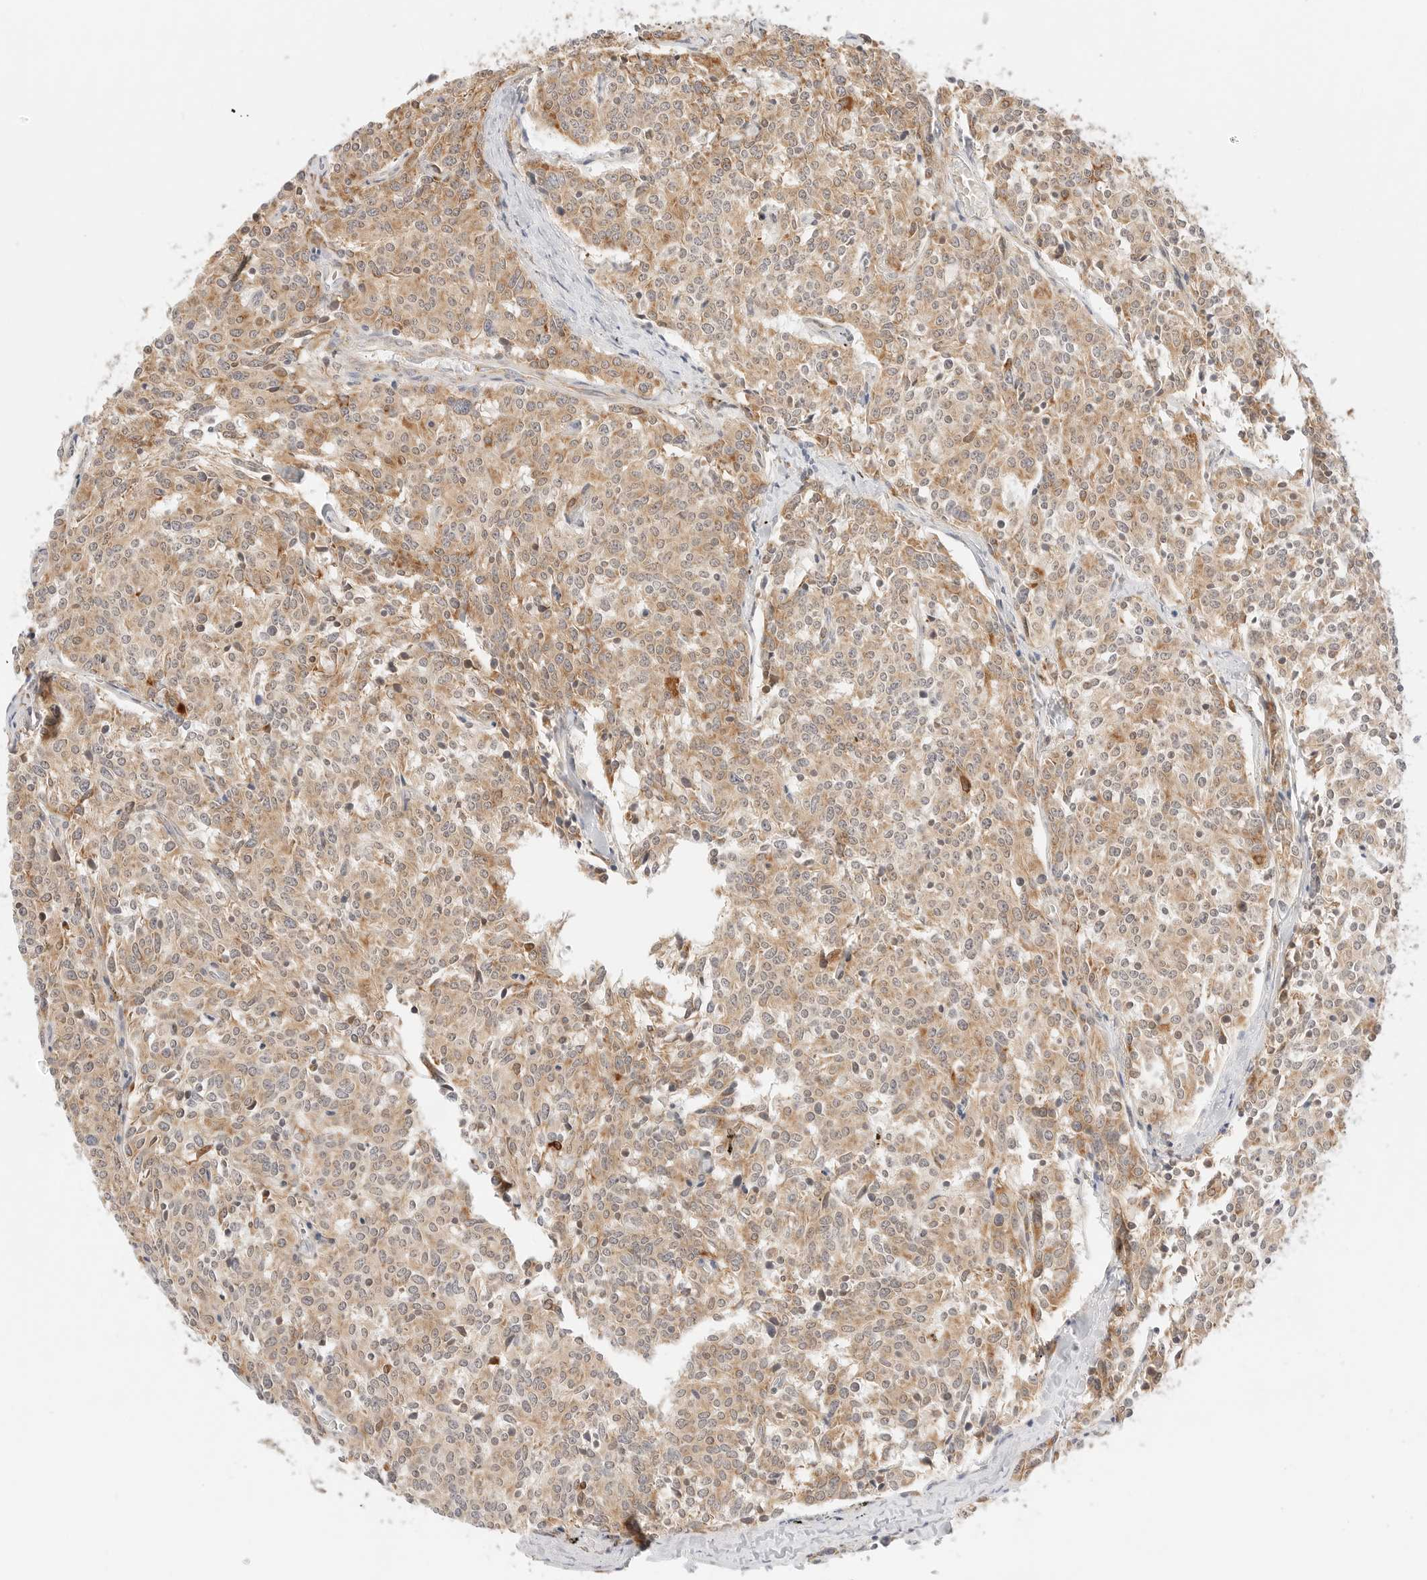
{"staining": {"intensity": "moderate", "quantity": ">75%", "location": "cytoplasmic/membranous"}, "tissue": "carcinoid", "cell_type": "Tumor cells", "image_type": "cancer", "snomed": [{"axis": "morphology", "description": "Carcinoid, malignant, NOS"}, {"axis": "topography", "description": "Lung"}], "caption": "Human malignant carcinoid stained with a protein marker displays moderate staining in tumor cells.", "gene": "ERO1B", "patient": {"sex": "female", "age": 46}}